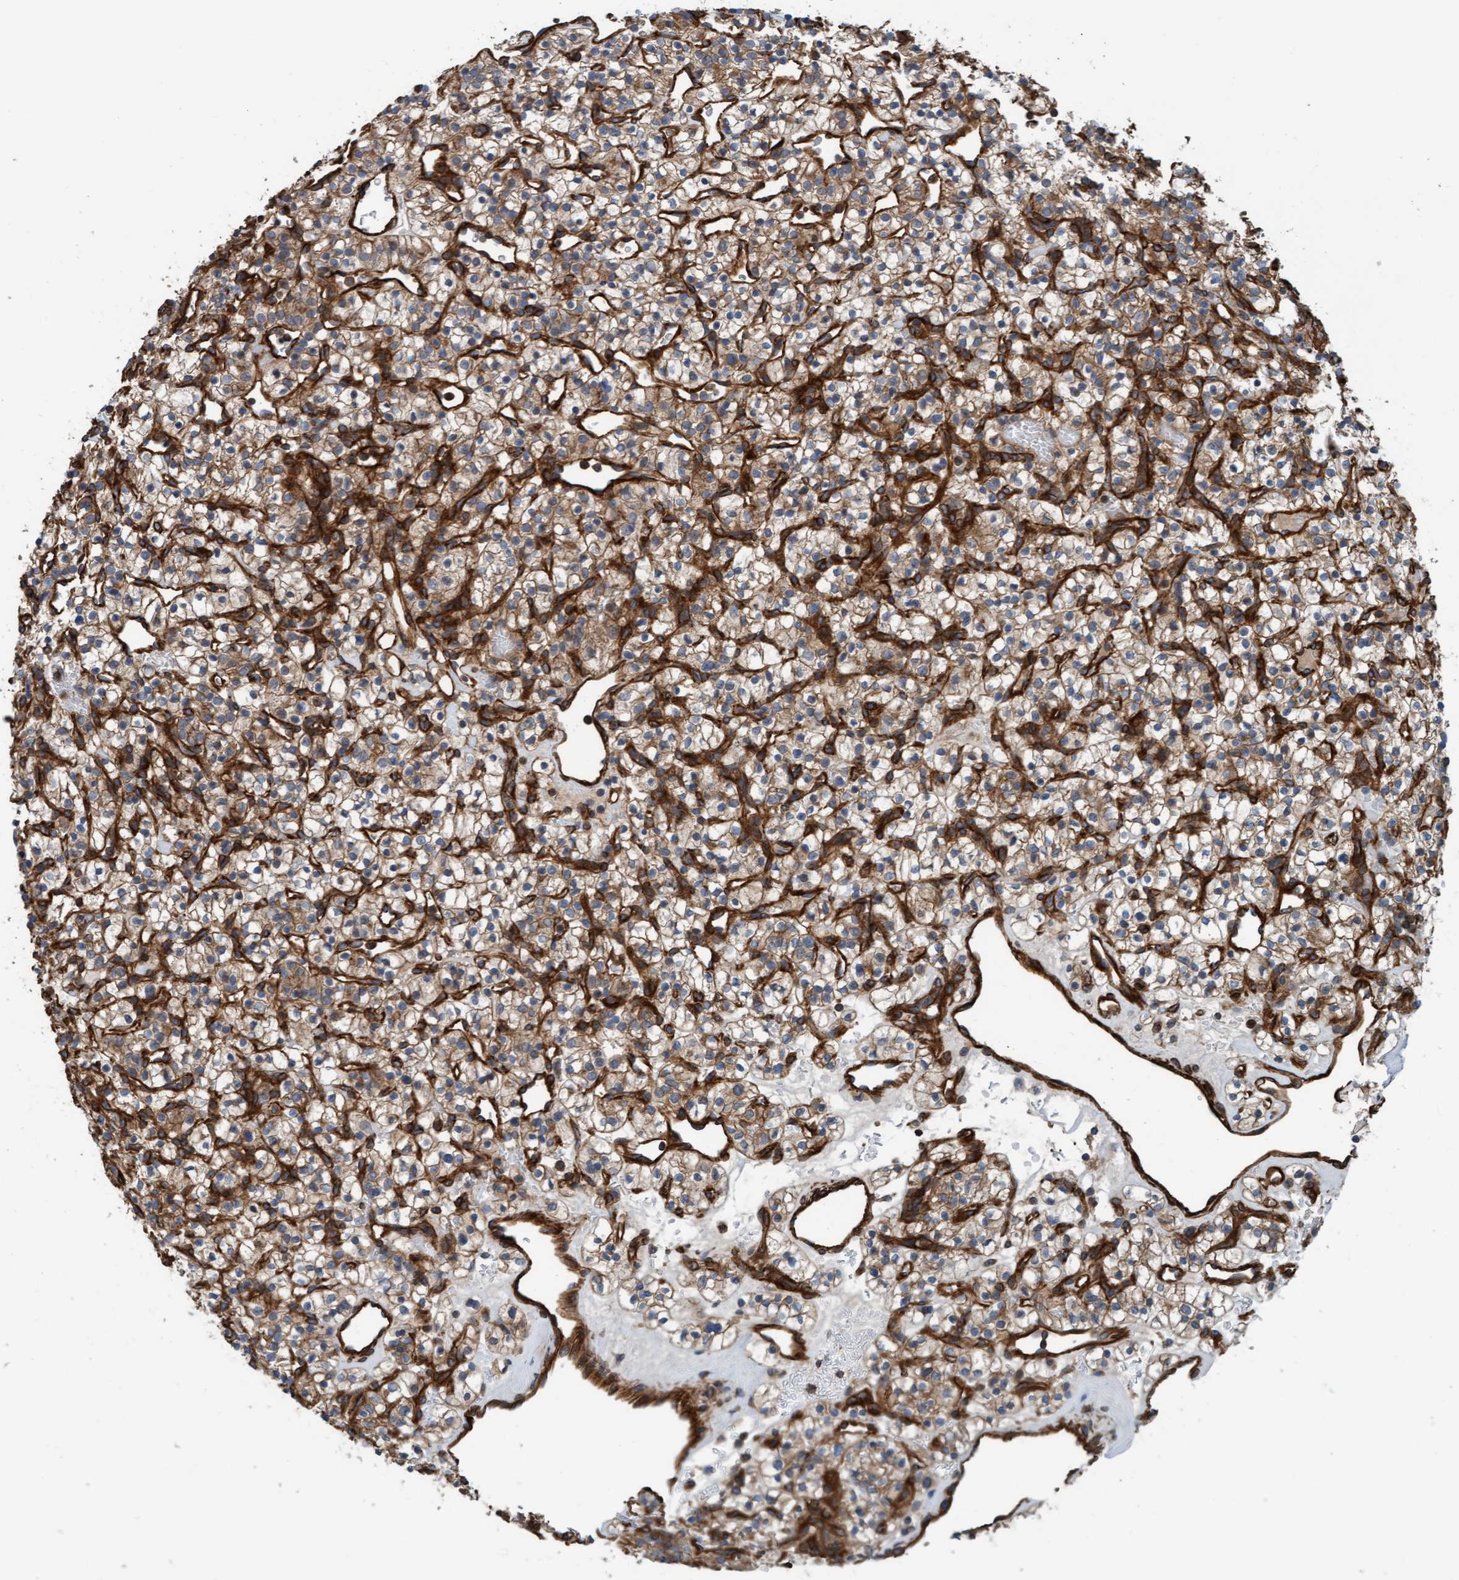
{"staining": {"intensity": "moderate", "quantity": ">75%", "location": "cytoplasmic/membranous"}, "tissue": "renal cancer", "cell_type": "Tumor cells", "image_type": "cancer", "snomed": [{"axis": "morphology", "description": "Adenocarcinoma, NOS"}, {"axis": "topography", "description": "Kidney"}], "caption": "A micrograph of renal adenocarcinoma stained for a protein shows moderate cytoplasmic/membranous brown staining in tumor cells. The protein of interest is shown in brown color, while the nuclei are stained blue.", "gene": "STXBP4", "patient": {"sex": "female", "age": 57}}